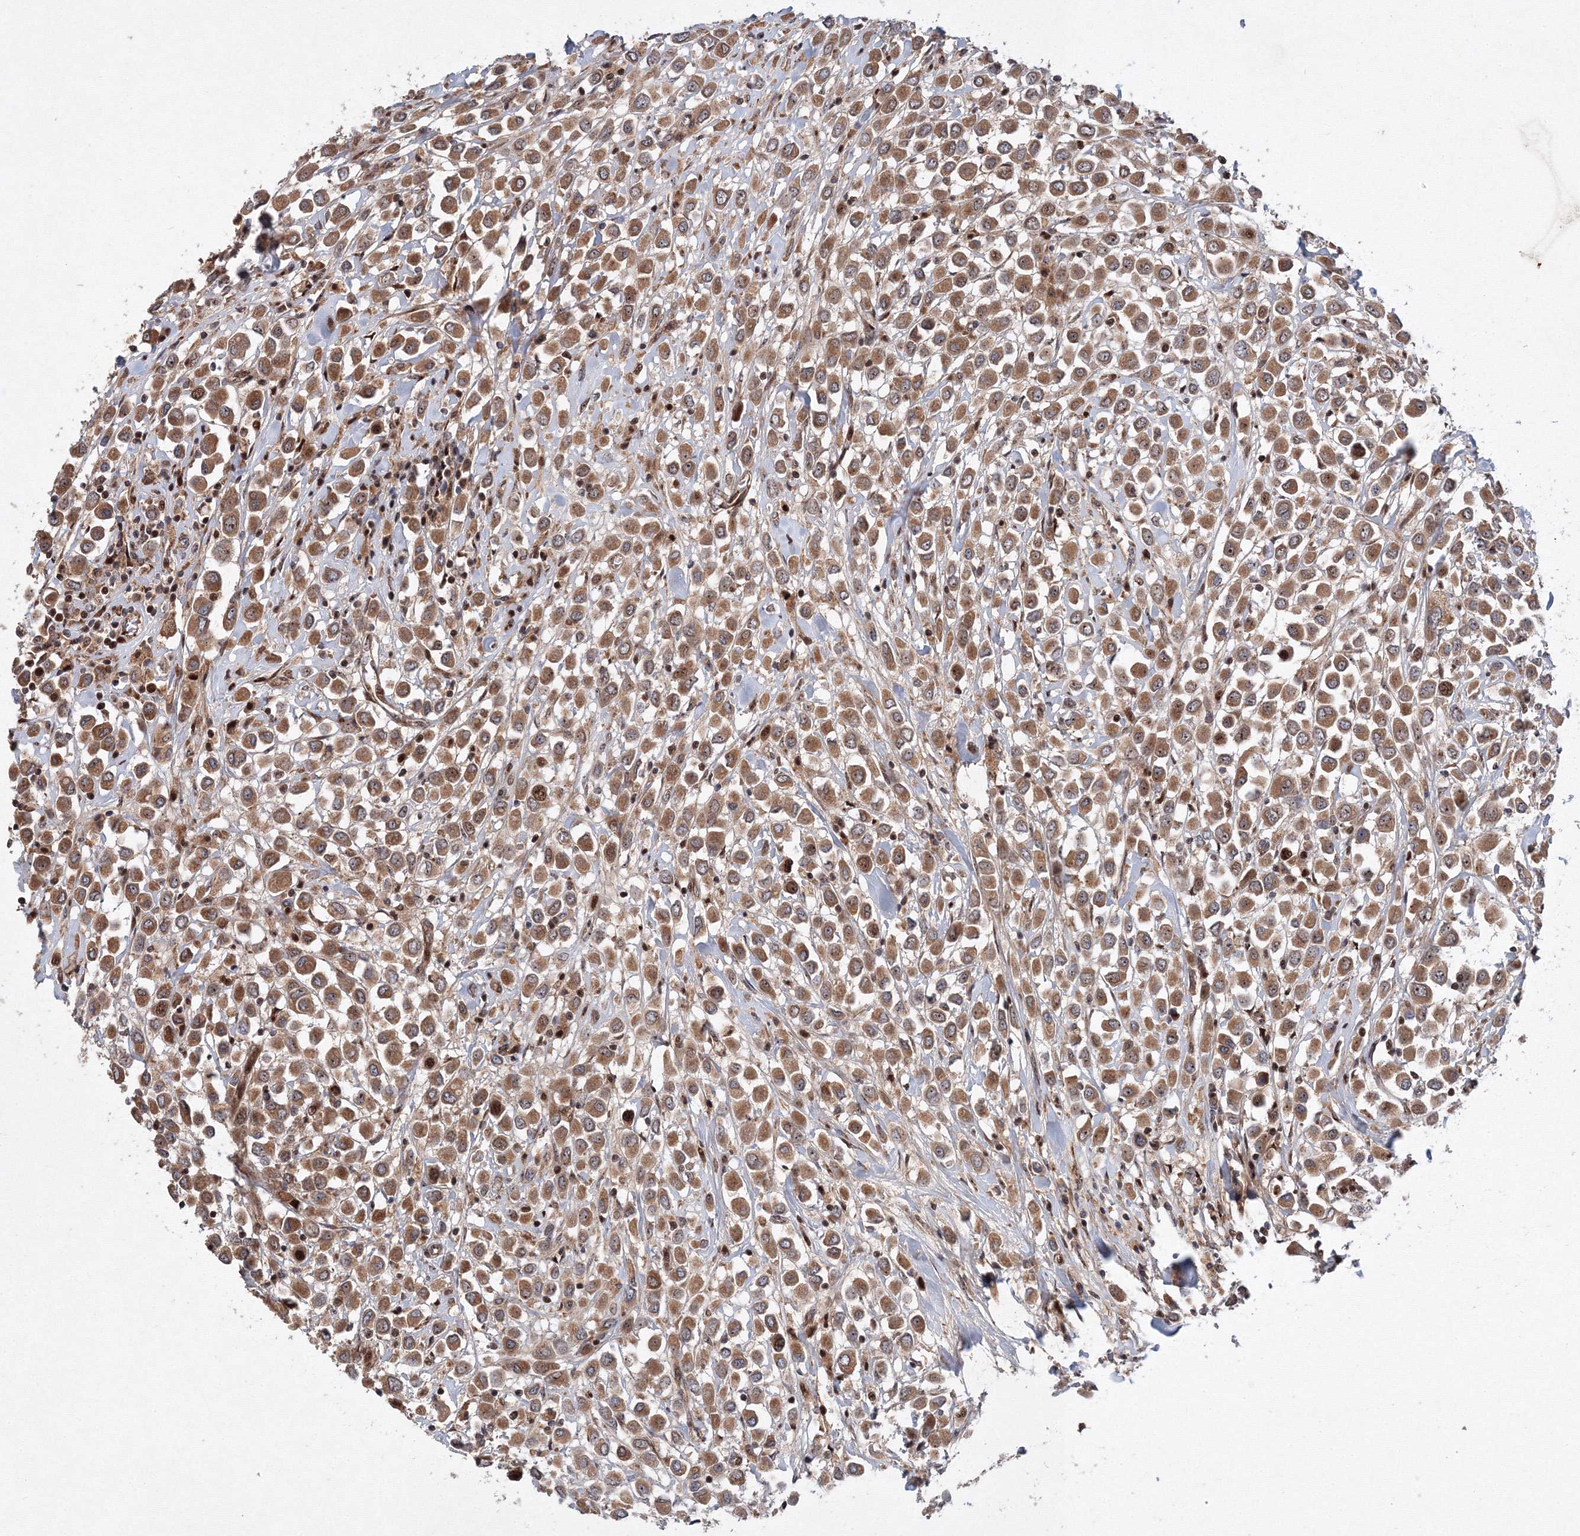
{"staining": {"intensity": "moderate", "quantity": ">75%", "location": "cytoplasmic/membranous,nuclear"}, "tissue": "breast cancer", "cell_type": "Tumor cells", "image_type": "cancer", "snomed": [{"axis": "morphology", "description": "Duct carcinoma"}, {"axis": "topography", "description": "Breast"}], "caption": "Breast invasive ductal carcinoma stained with a brown dye displays moderate cytoplasmic/membranous and nuclear positive expression in approximately >75% of tumor cells.", "gene": "ANKAR", "patient": {"sex": "female", "age": 61}}